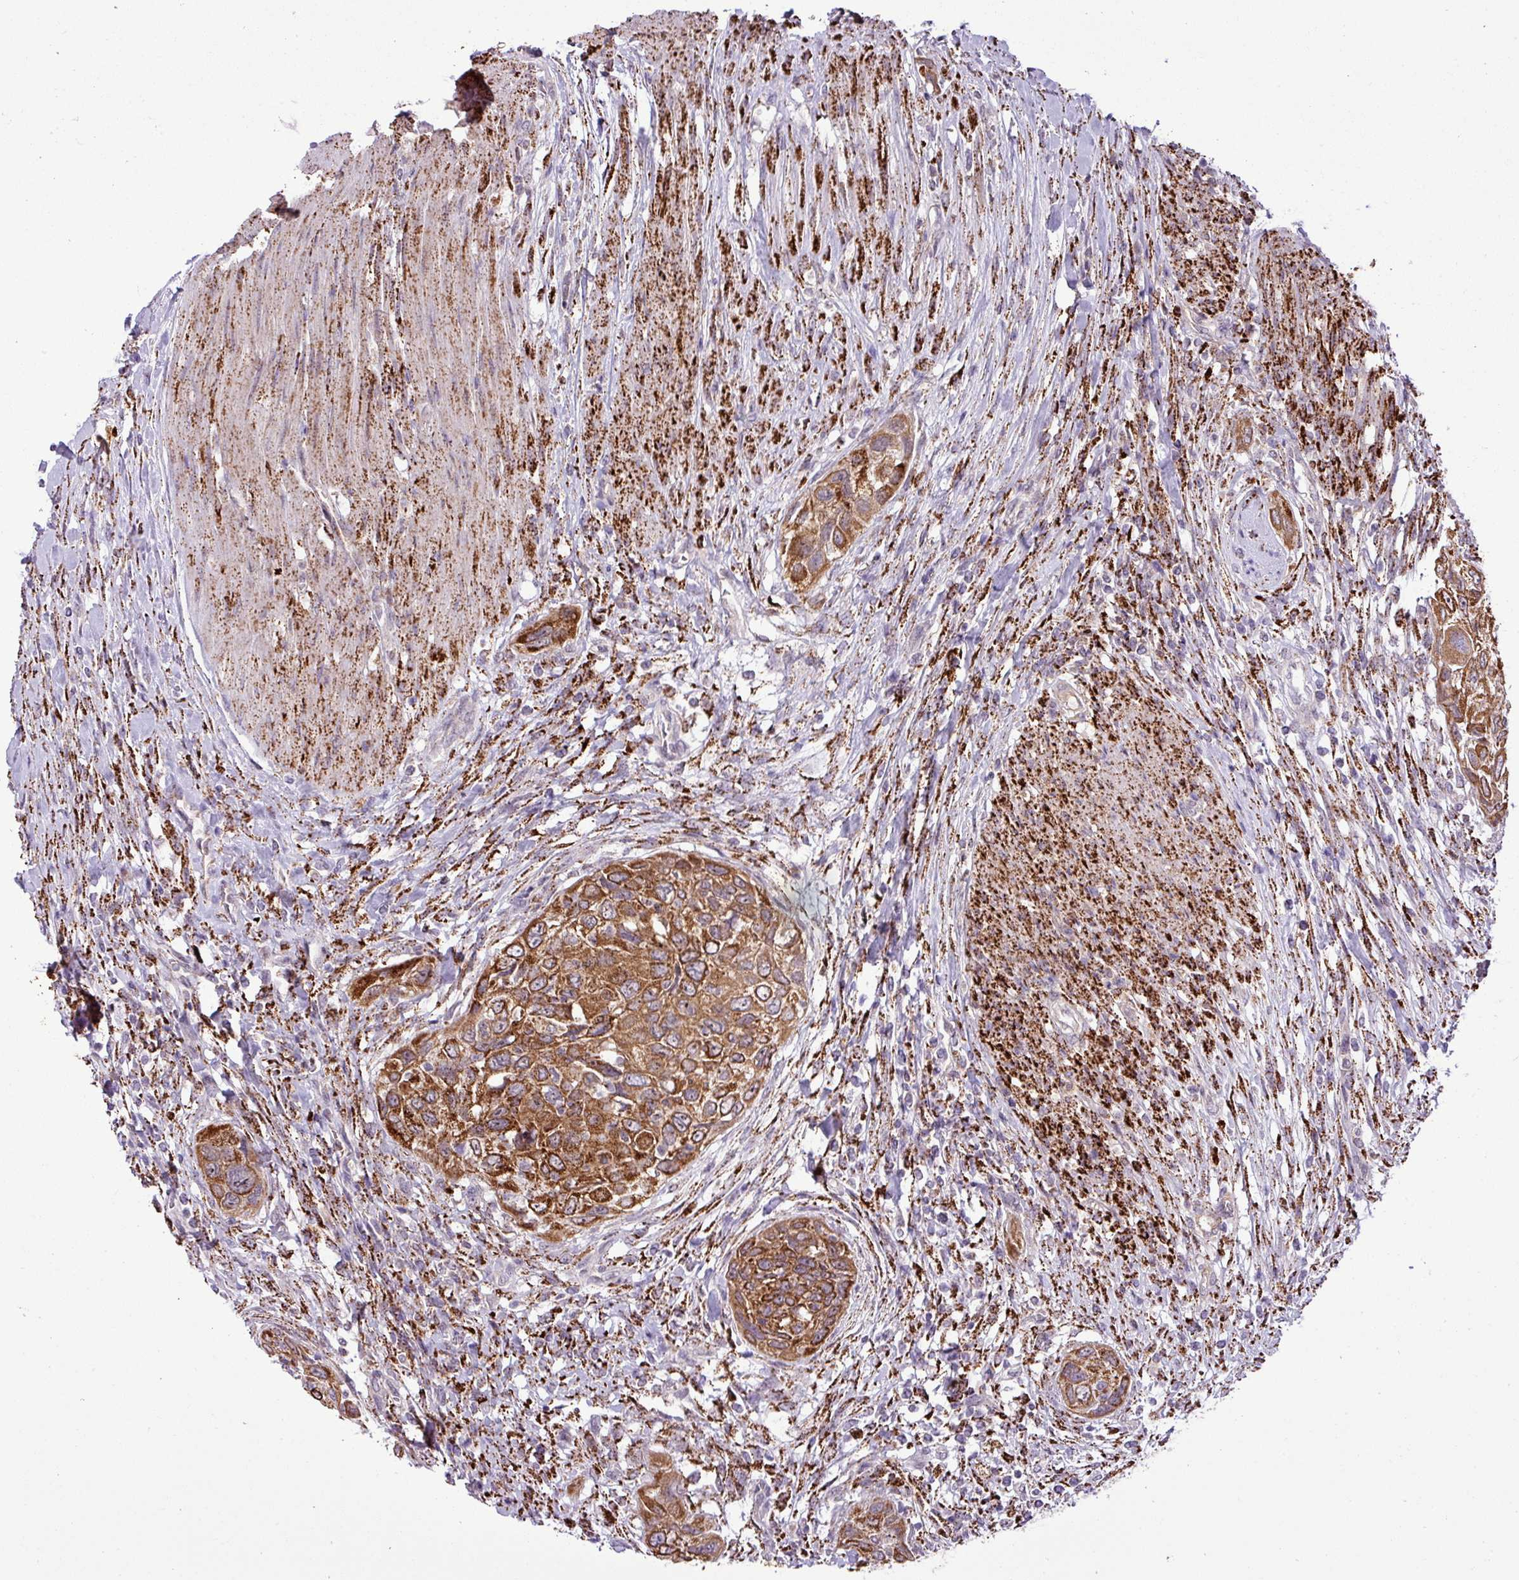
{"staining": {"intensity": "moderate", "quantity": ">75%", "location": "cytoplasmic/membranous"}, "tissue": "urothelial cancer", "cell_type": "Tumor cells", "image_type": "cancer", "snomed": [{"axis": "morphology", "description": "Urothelial carcinoma, High grade"}, {"axis": "topography", "description": "Urinary bladder"}], "caption": "Immunohistochemistry (IHC) image of urothelial carcinoma (high-grade) stained for a protein (brown), which reveals medium levels of moderate cytoplasmic/membranous staining in approximately >75% of tumor cells.", "gene": "SGPP1", "patient": {"sex": "female", "age": 60}}